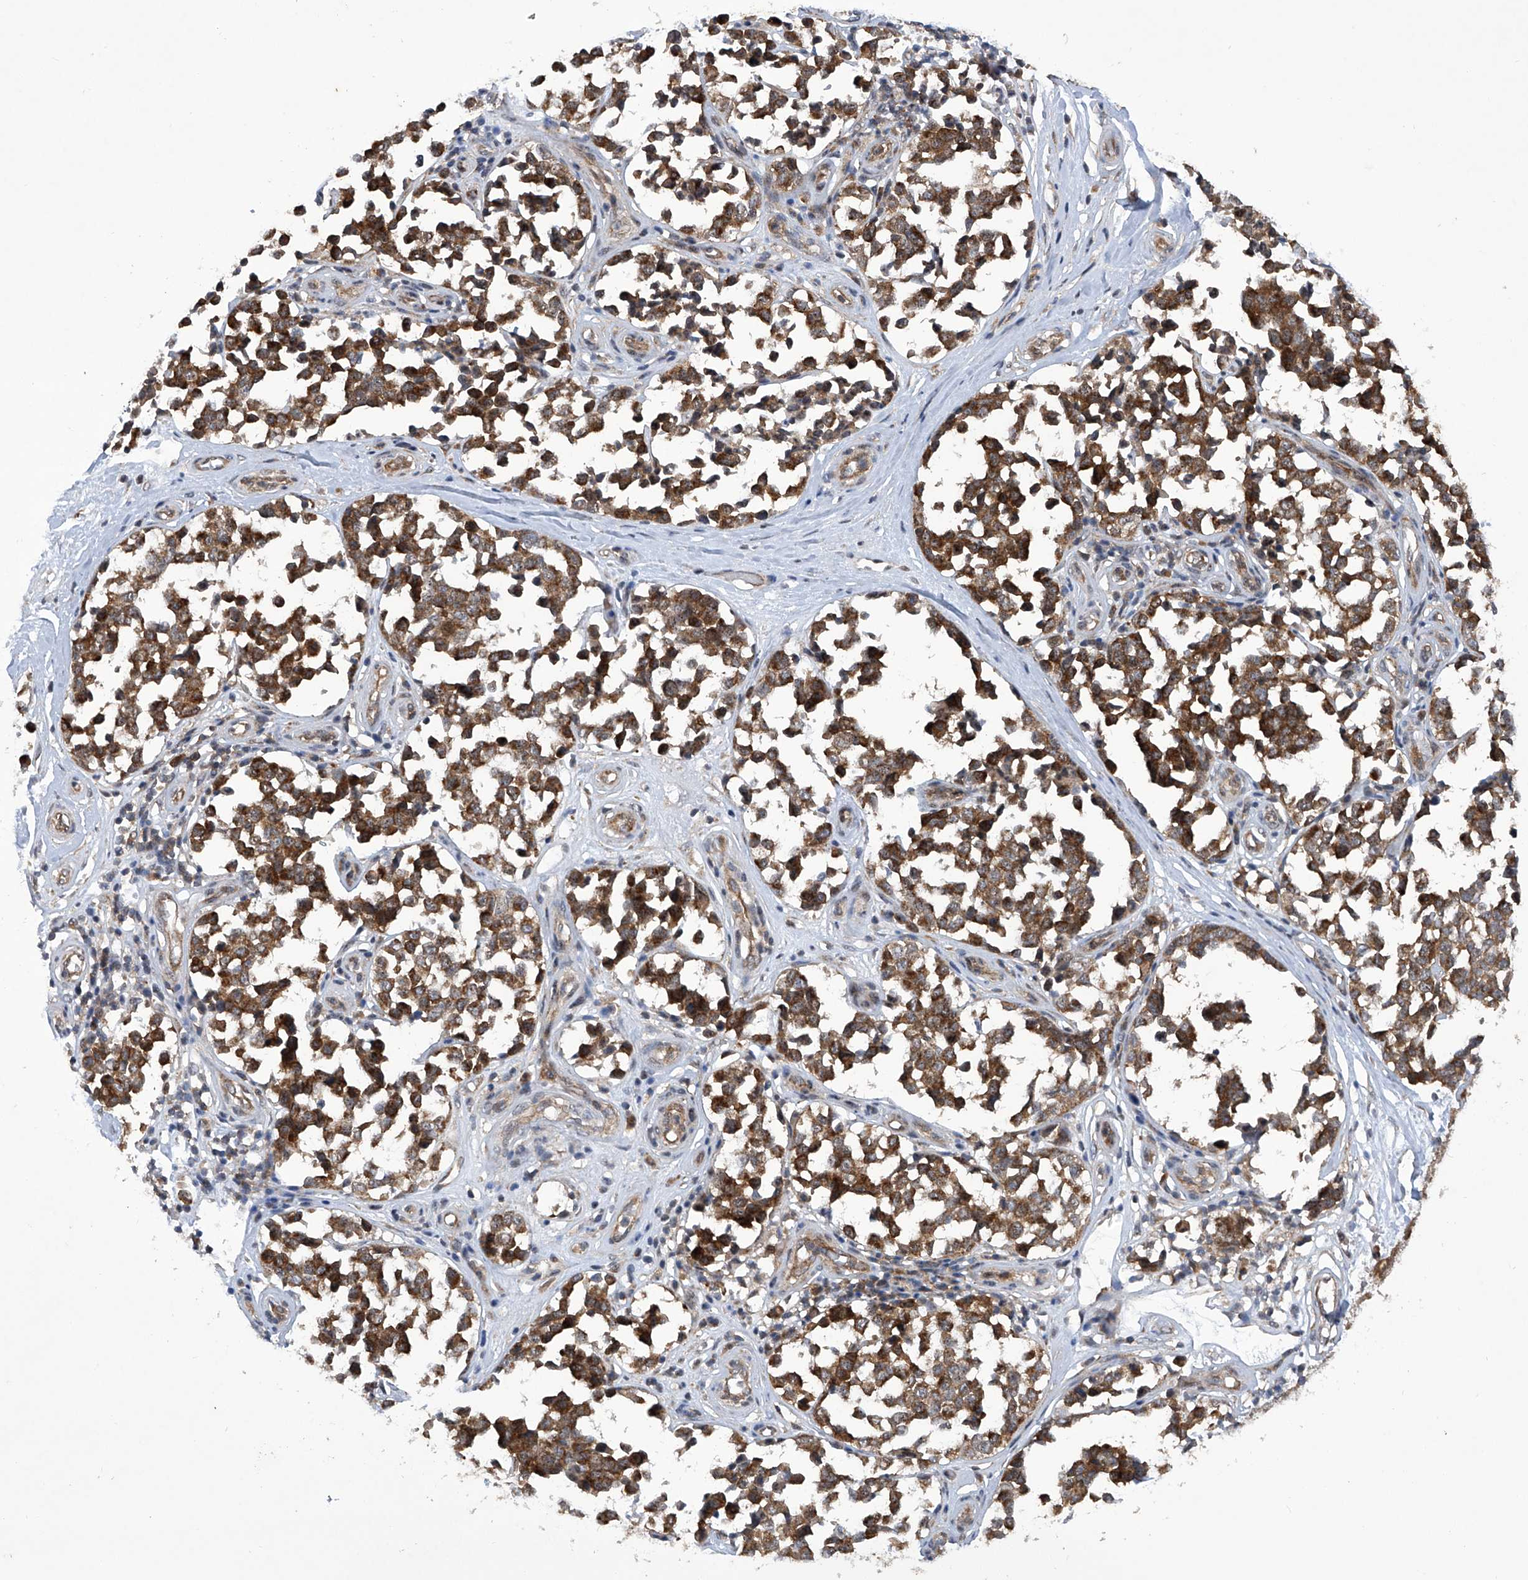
{"staining": {"intensity": "moderate", "quantity": ">75%", "location": "cytoplasmic/membranous"}, "tissue": "melanoma", "cell_type": "Tumor cells", "image_type": "cancer", "snomed": [{"axis": "morphology", "description": "Malignant melanoma, NOS"}, {"axis": "topography", "description": "Skin"}], "caption": "The immunohistochemical stain shows moderate cytoplasmic/membranous expression in tumor cells of malignant melanoma tissue. (Stains: DAB (3,3'-diaminobenzidine) in brown, nuclei in blue, Microscopy: brightfield microscopy at high magnification).", "gene": "CISH", "patient": {"sex": "female", "age": 64}}